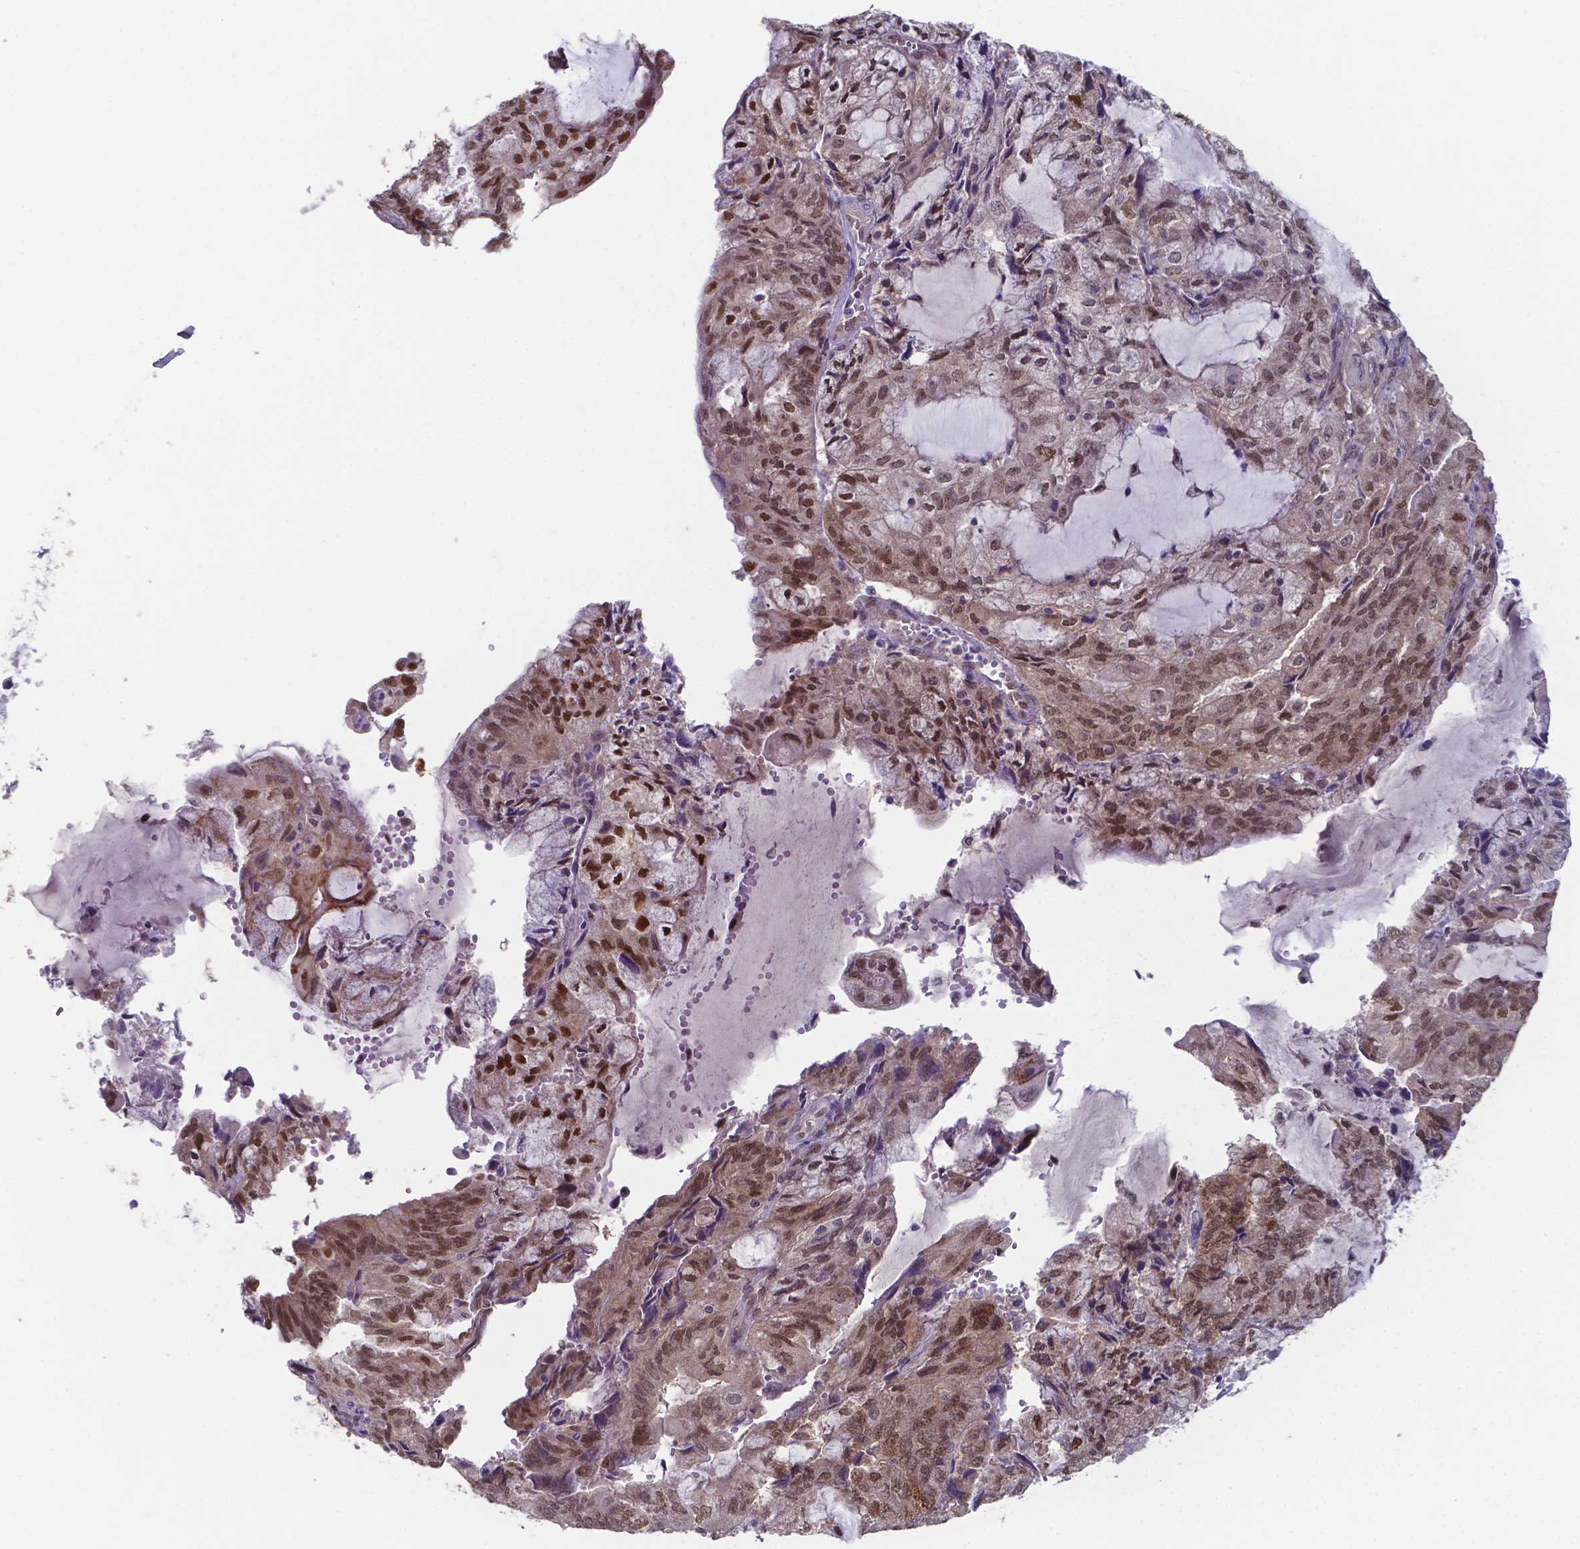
{"staining": {"intensity": "strong", "quantity": ">75%", "location": "nuclear"}, "tissue": "endometrial cancer", "cell_type": "Tumor cells", "image_type": "cancer", "snomed": [{"axis": "morphology", "description": "Adenocarcinoma, NOS"}, {"axis": "topography", "description": "Endometrium"}], "caption": "A photomicrograph of endometrial adenocarcinoma stained for a protein shows strong nuclear brown staining in tumor cells.", "gene": "UBE2E2", "patient": {"sex": "female", "age": 81}}